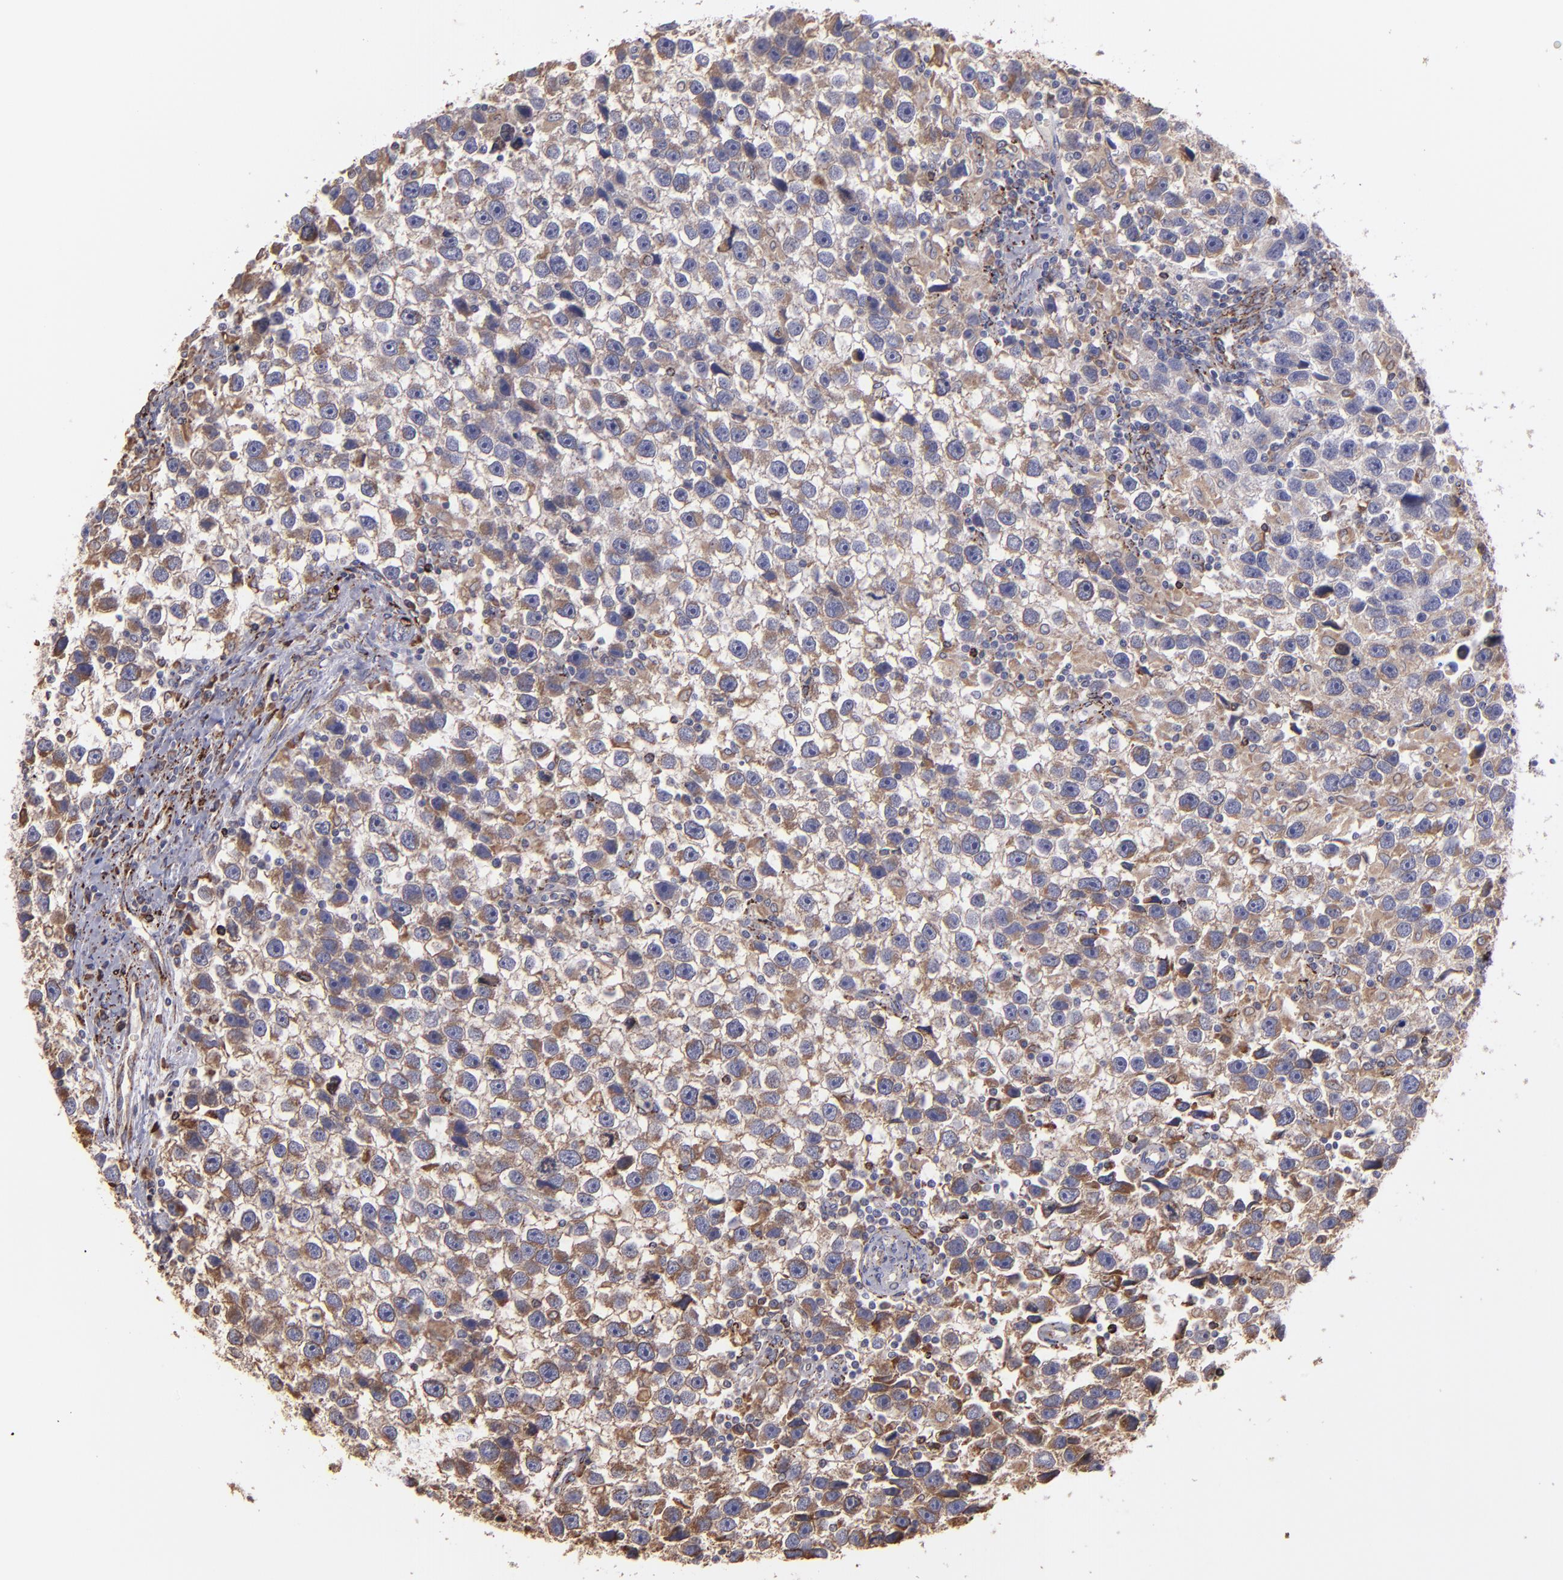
{"staining": {"intensity": "weak", "quantity": ">75%", "location": "cytoplasmic/membranous"}, "tissue": "testis cancer", "cell_type": "Tumor cells", "image_type": "cancer", "snomed": [{"axis": "morphology", "description": "Seminoma, NOS"}, {"axis": "topography", "description": "Testis"}], "caption": "Protein expression analysis of testis cancer reveals weak cytoplasmic/membranous positivity in approximately >75% of tumor cells.", "gene": "MAOB", "patient": {"sex": "male", "age": 43}}